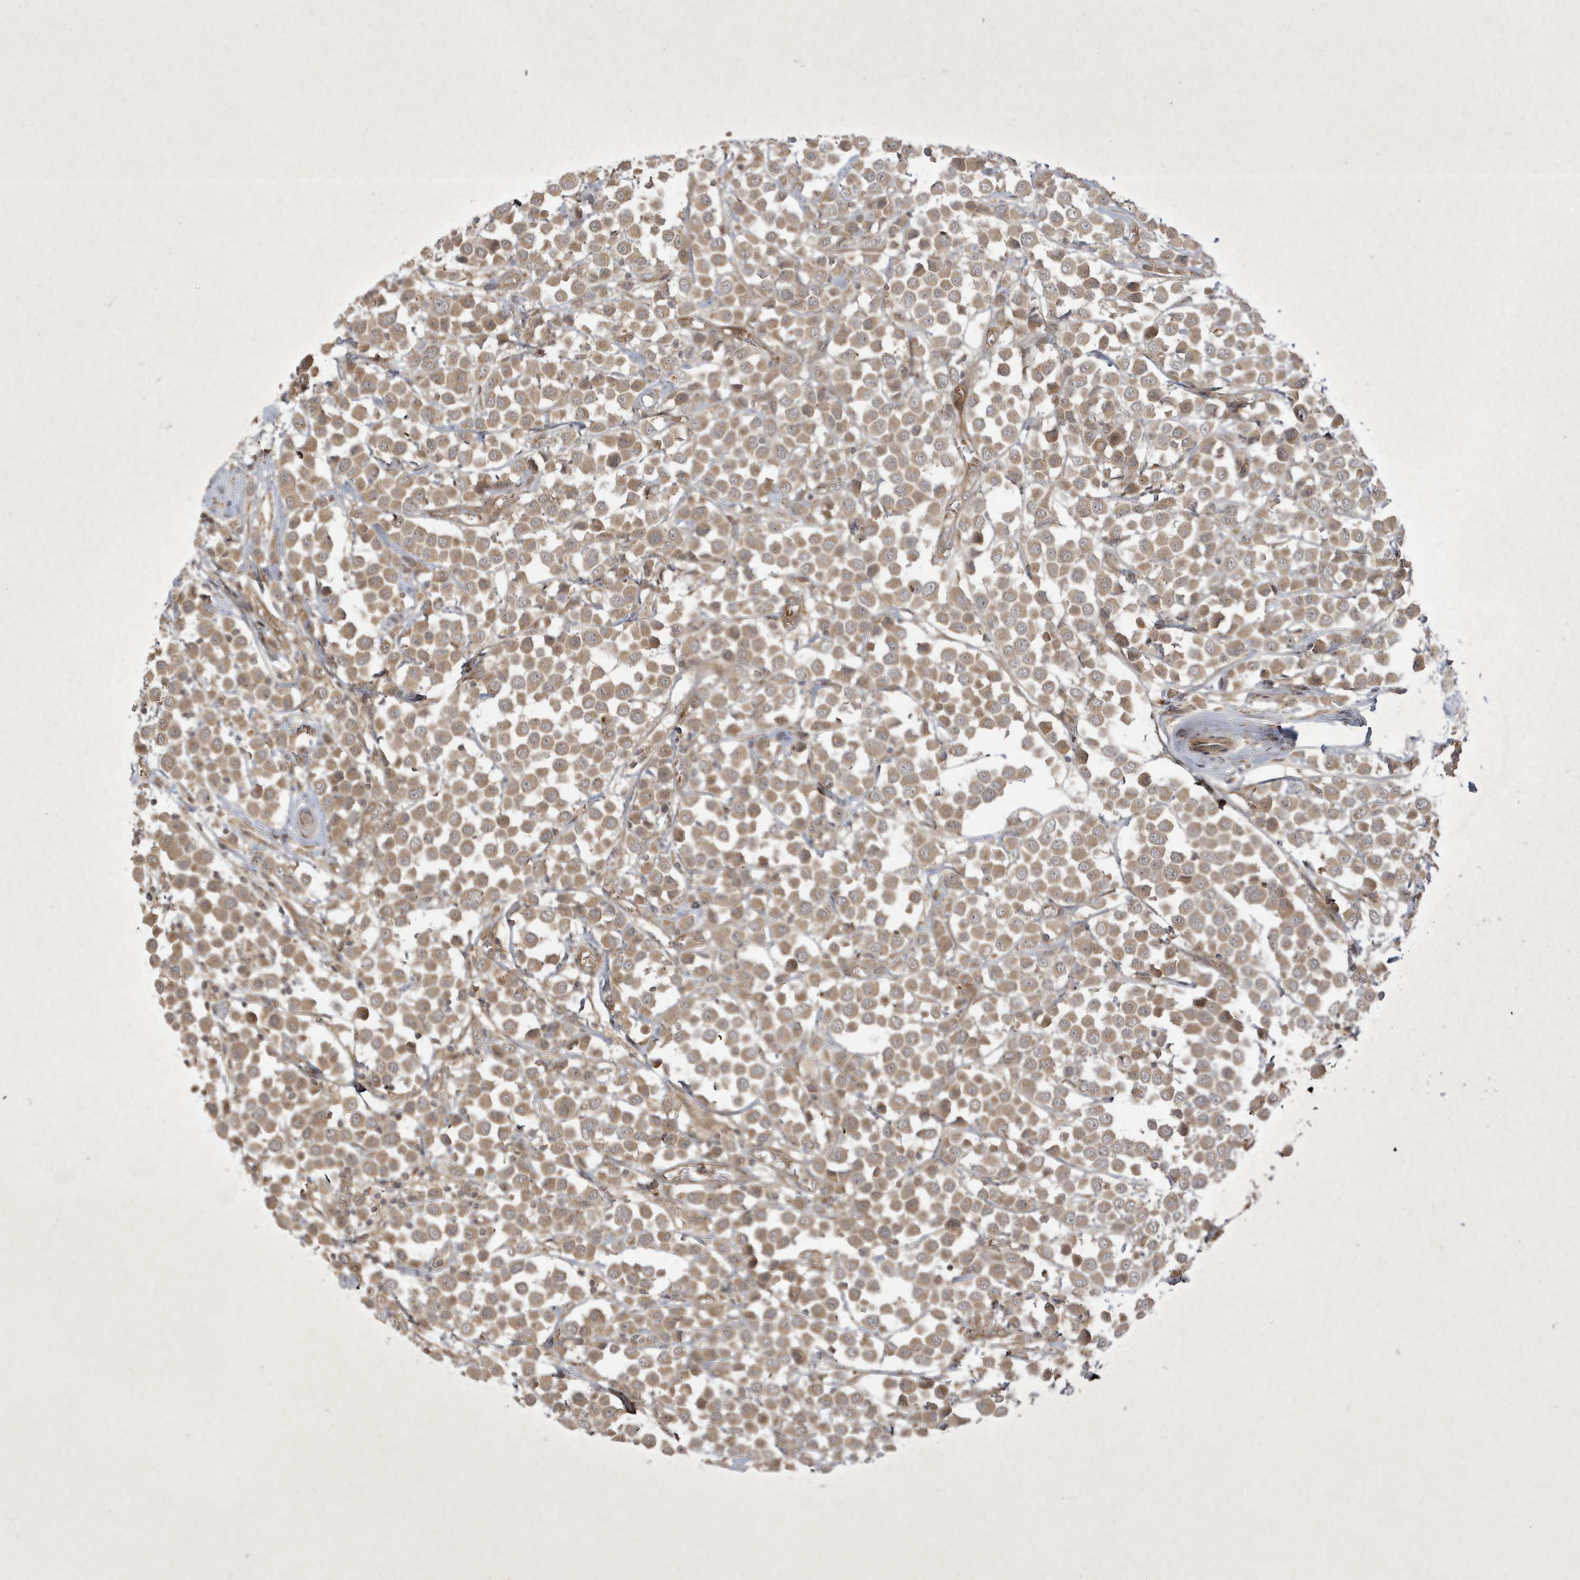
{"staining": {"intensity": "moderate", "quantity": ">75%", "location": "cytoplasmic/membranous"}, "tissue": "breast cancer", "cell_type": "Tumor cells", "image_type": "cancer", "snomed": [{"axis": "morphology", "description": "Duct carcinoma"}, {"axis": "topography", "description": "Breast"}], "caption": "A medium amount of moderate cytoplasmic/membranous expression is present in approximately >75% of tumor cells in infiltrating ductal carcinoma (breast) tissue. (brown staining indicates protein expression, while blue staining denotes nuclei).", "gene": "FAM83C", "patient": {"sex": "female", "age": 61}}